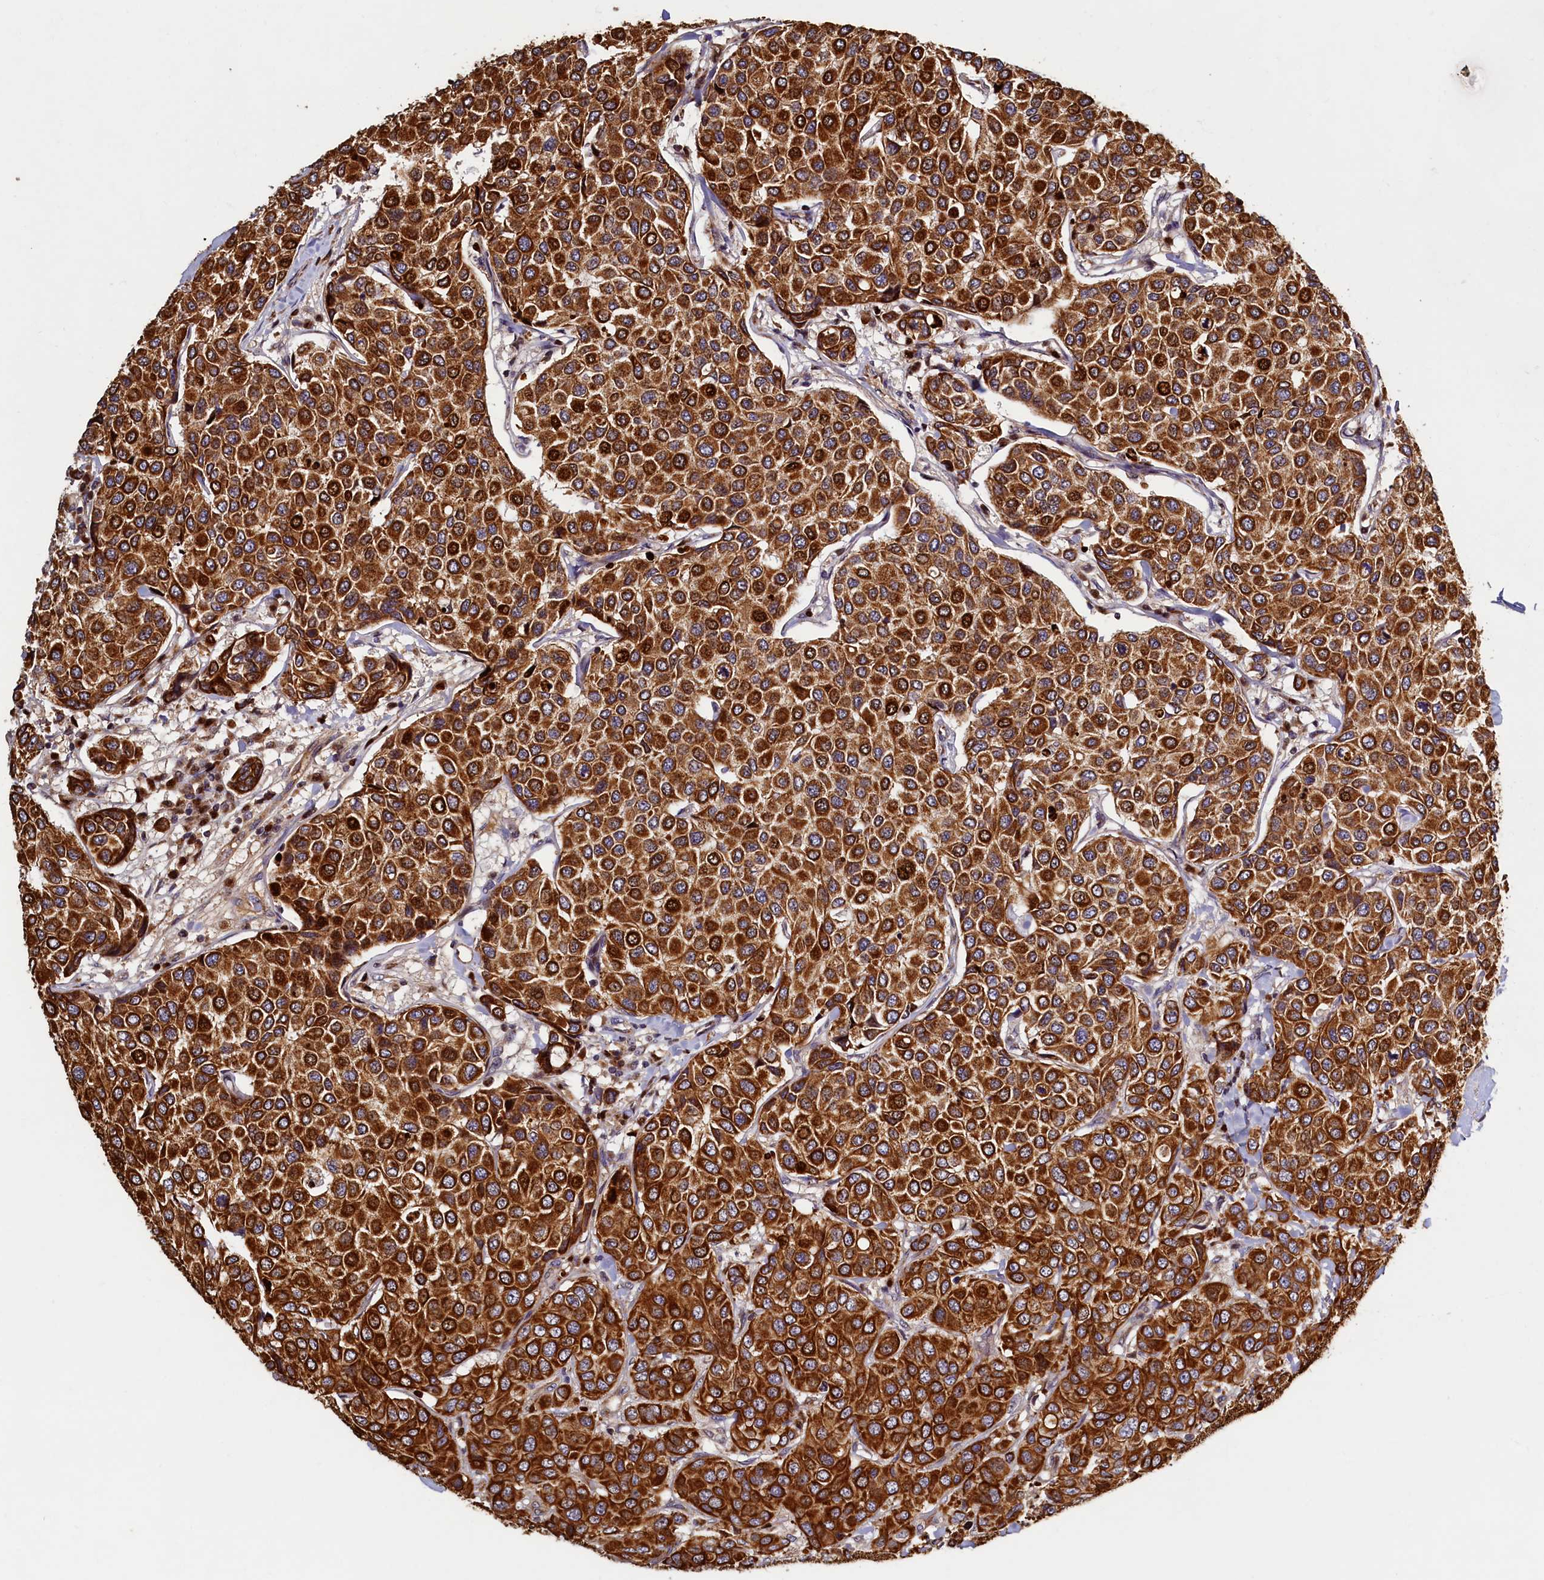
{"staining": {"intensity": "strong", "quantity": ">75%", "location": "cytoplasmic/membranous"}, "tissue": "breast cancer", "cell_type": "Tumor cells", "image_type": "cancer", "snomed": [{"axis": "morphology", "description": "Duct carcinoma"}, {"axis": "topography", "description": "Breast"}], "caption": "Protein staining by immunohistochemistry (IHC) exhibits strong cytoplasmic/membranous expression in about >75% of tumor cells in invasive ductal carcinoma (breast).", "gene": "NCKAP5L", "patient": {"sex": "female", "age": 55}}